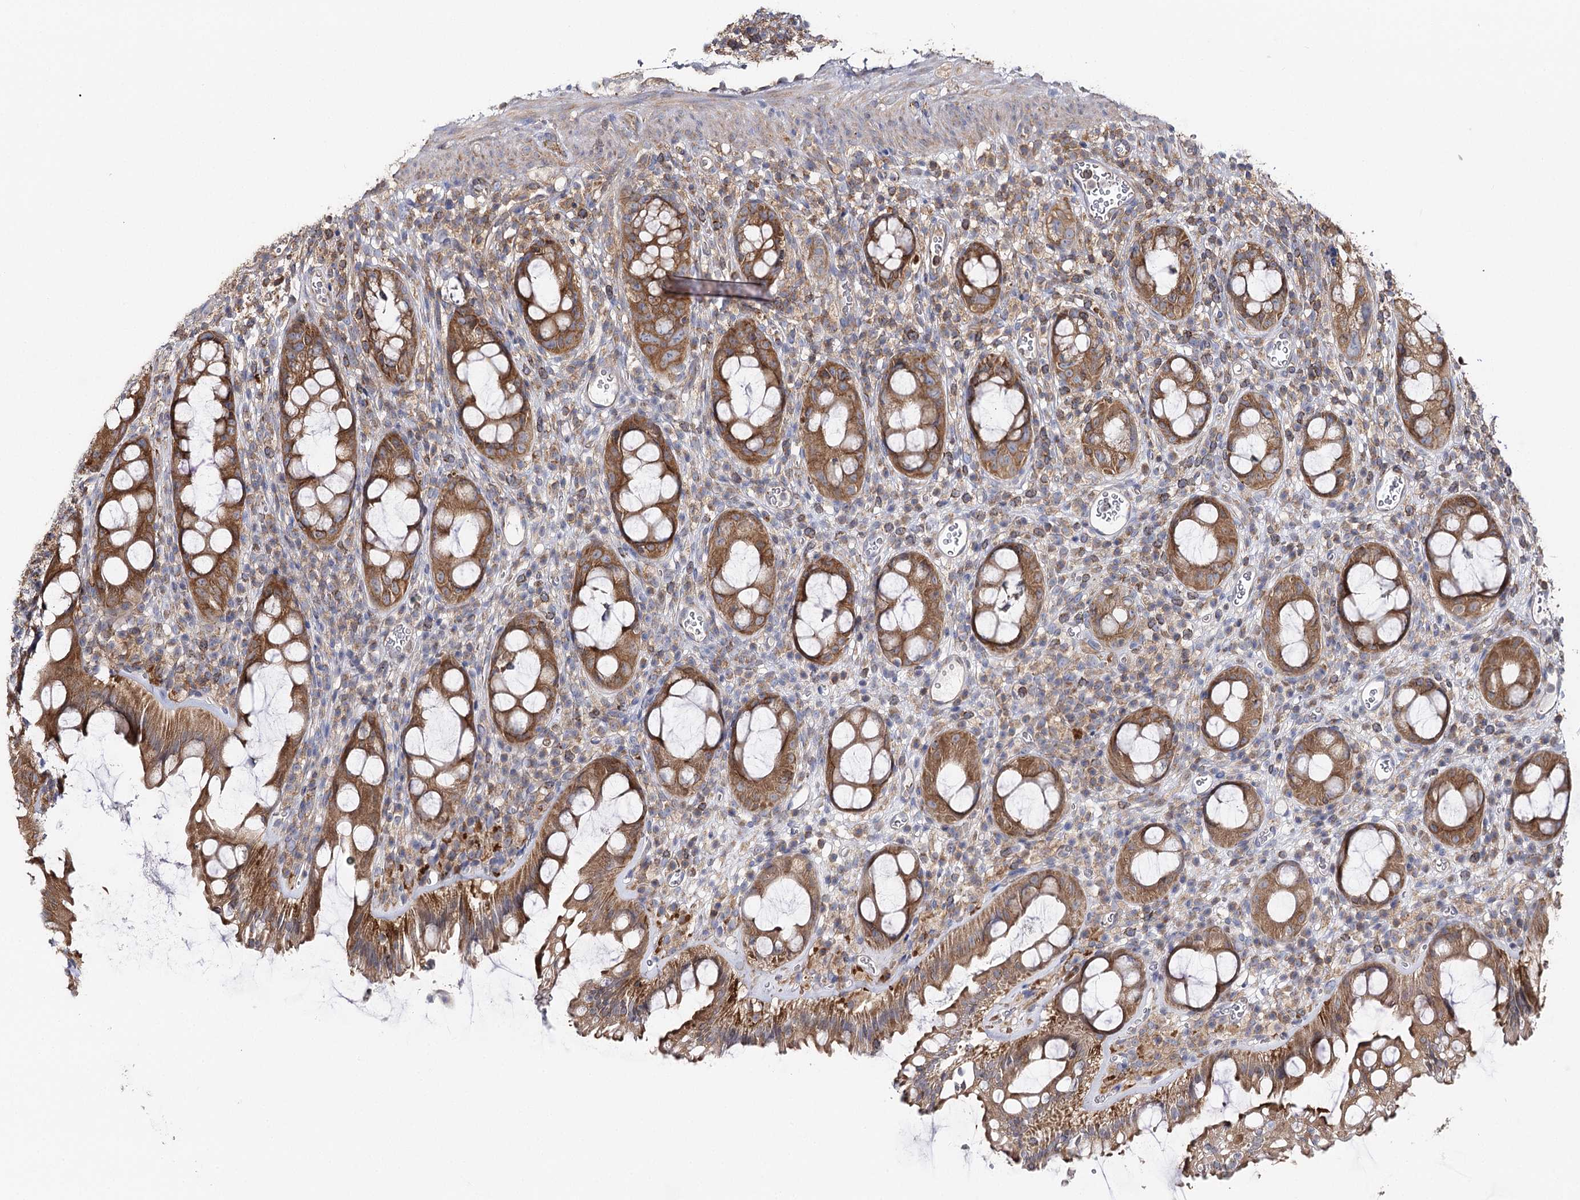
{"staining": {"intensity": "moderate", "quantity": ">75%", "location": "cytoplasmic/membranous"}, "tissue": "rectum", "cell_type": "Glandular cells", "image_type": "normal", "snomed": [{"axis": "morphology", "description": "Normal tissue, NOS"}, {"axis": "topography", "description": "Rectum"}], "caption": "This image shows normal rectum stained with IHC to label a protein in brown. The cytoplasmic/membranous of glandular cells show moderate positivity for the protein. Nuclei are counter-stained blue.", "gene": "SEC24B", "patient": {"sex": "female", "age": 57}}